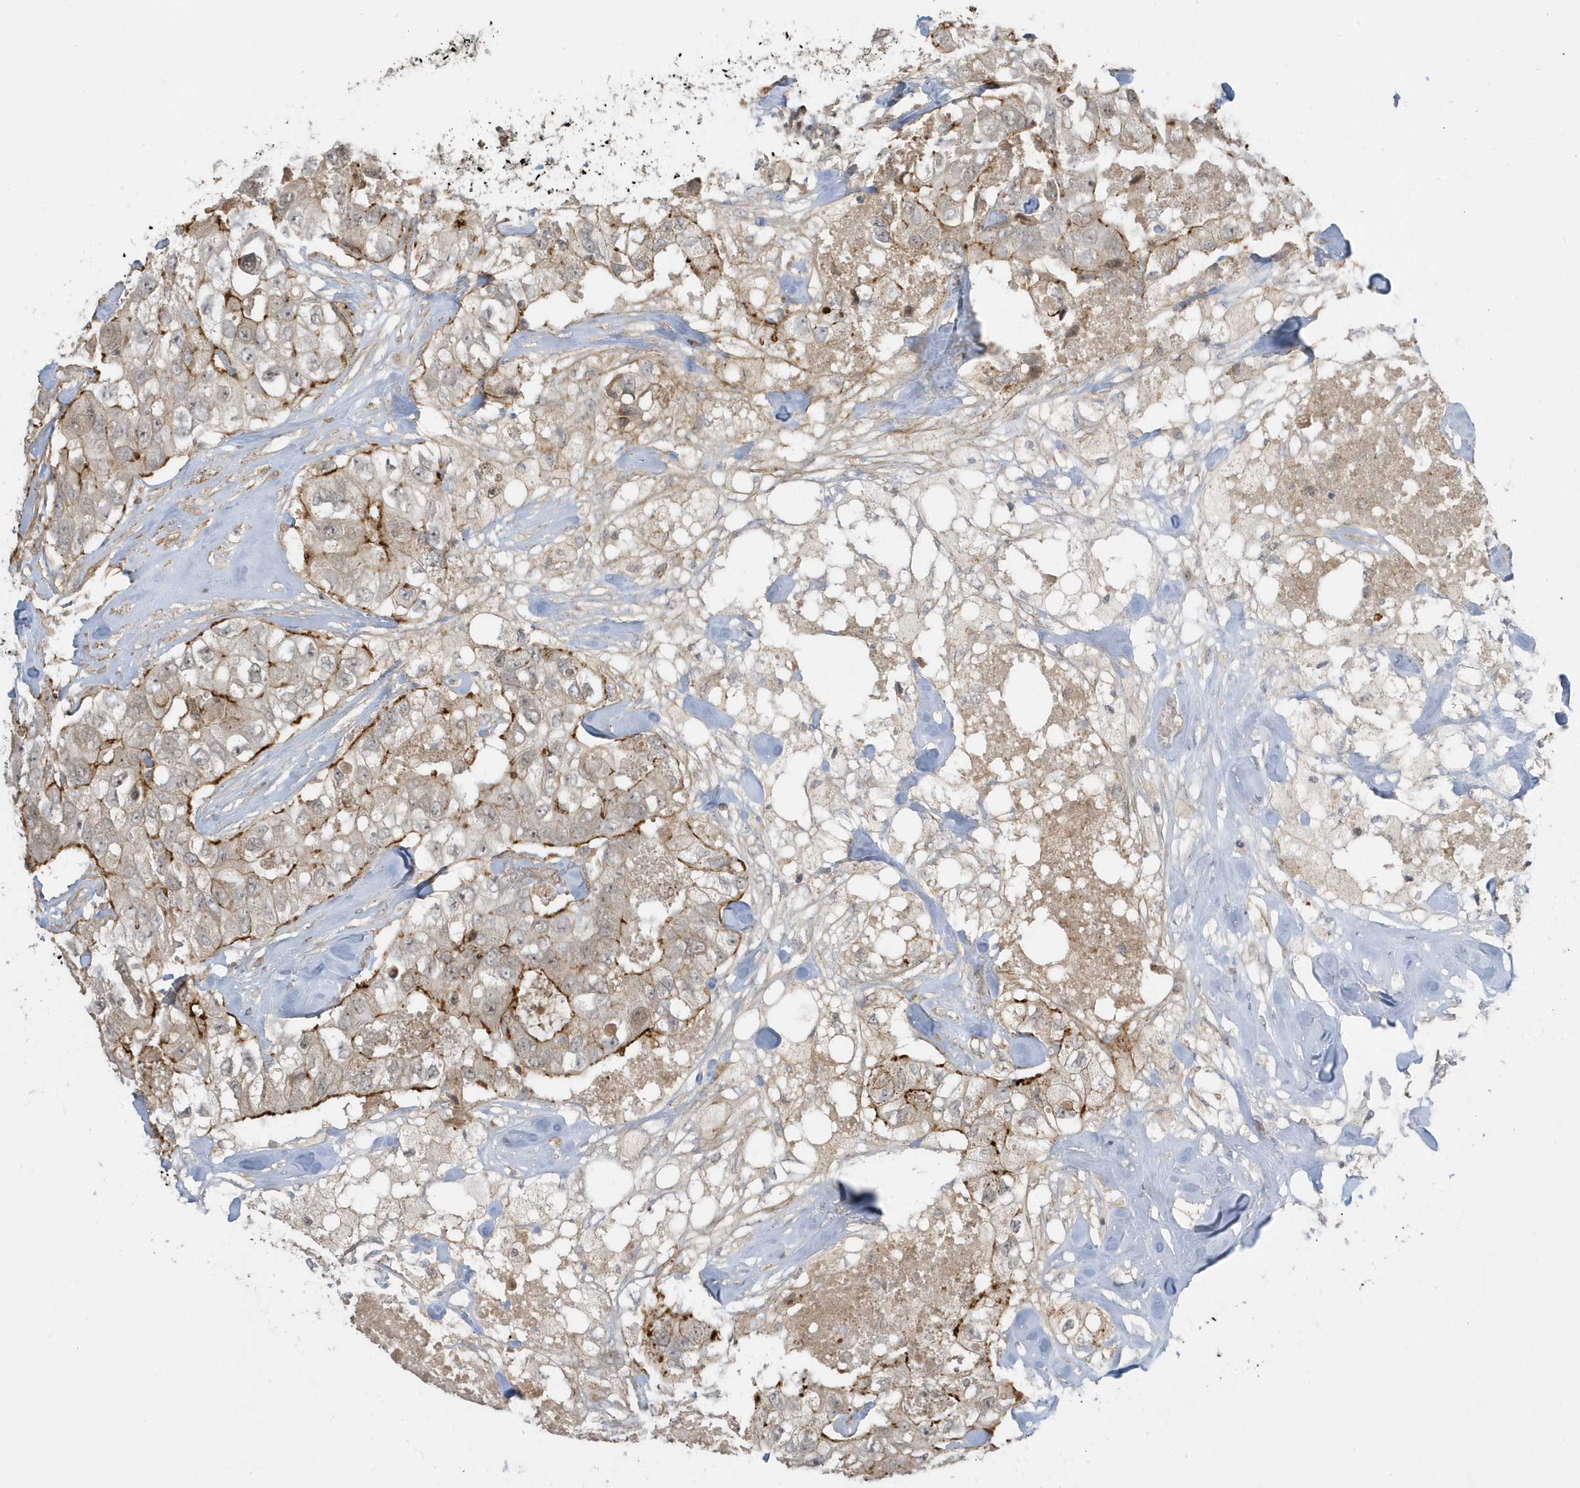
{"staining": {"intensity": "weak", "quantity": ">75%", "location": "cytoplasmic/membranous"}, "tissue": "breast cancer", "cell_type": "Tumor cells", "image_type": "cancer", "snomed": [{"axis": "morphology", "description": "Duct carcinoma"}, {"axis": "topography", "description": "Breast"}], "caption": "This is a photomicrograph of immunohistochemistry (IHC) staining of invasive ductal carcinoma (breast), which shows weak staining in the cytoplasmic/membranous of tumor cells.", "gene": "ZBTB8A", "patient": {"sex": "female", "age": 62}}